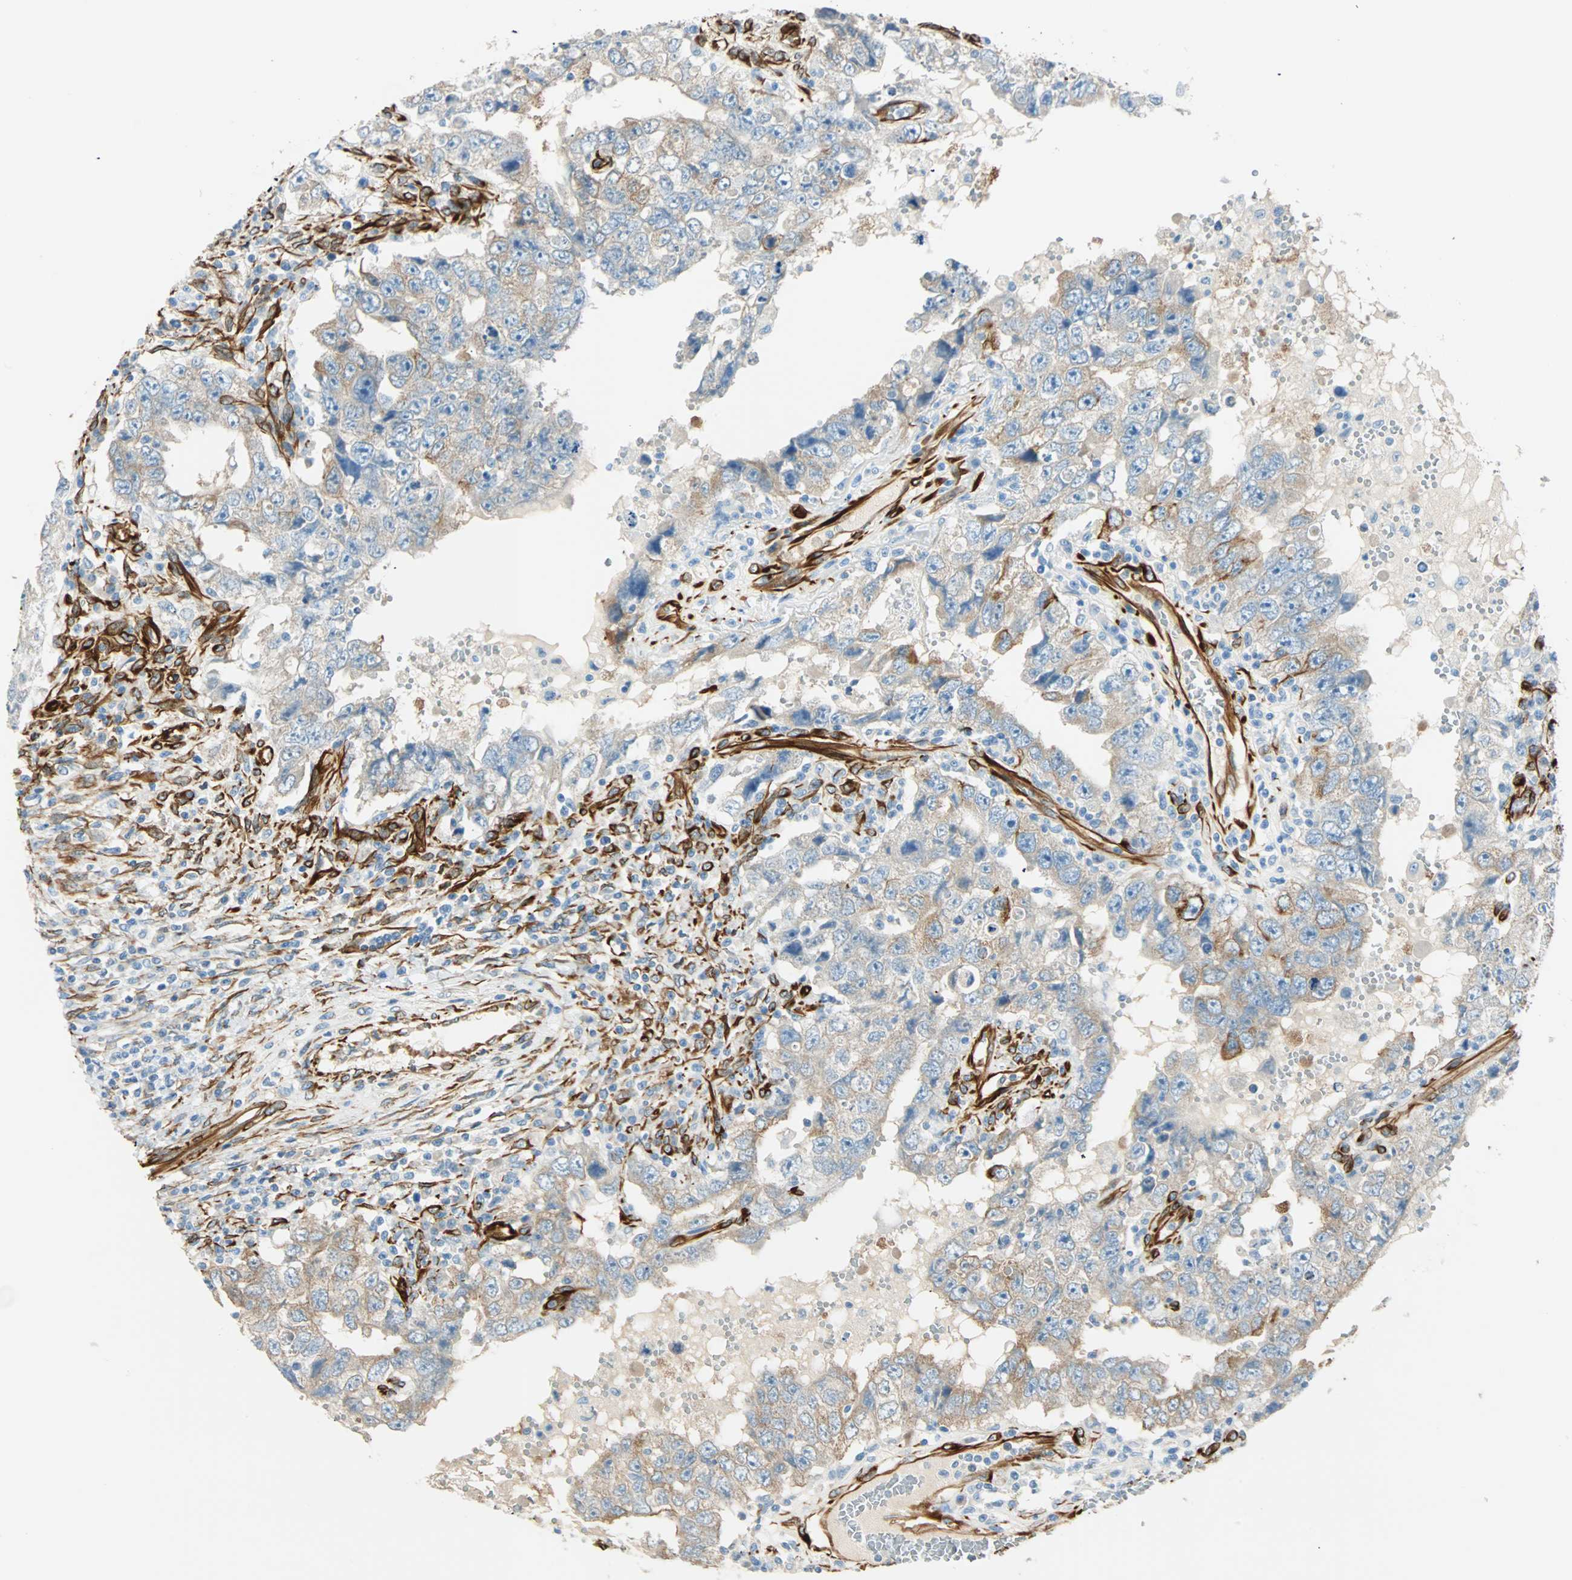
{"staining": {"intensity": "moderate", "quantity": "<25%", "location": "cytoplasmic/membranous"}, "tissue": "testis cancer", "cell_type": "Tumor cells", "image_type": "cancer", "snomed": [{"axis": "morphology", "description": "Carcinoma, Embryonal, NOS"}, {"axis": "topography", "description": "Testis"}], "caption": "Immunohistochemical staining of human testis embryonal carcinoma demonstrates low levels of moderate cytoplasmic/membranous expression in approximately <25% of tumor cells.", "gene": "NES", "patient": {"sex": "male", "age": 26}}